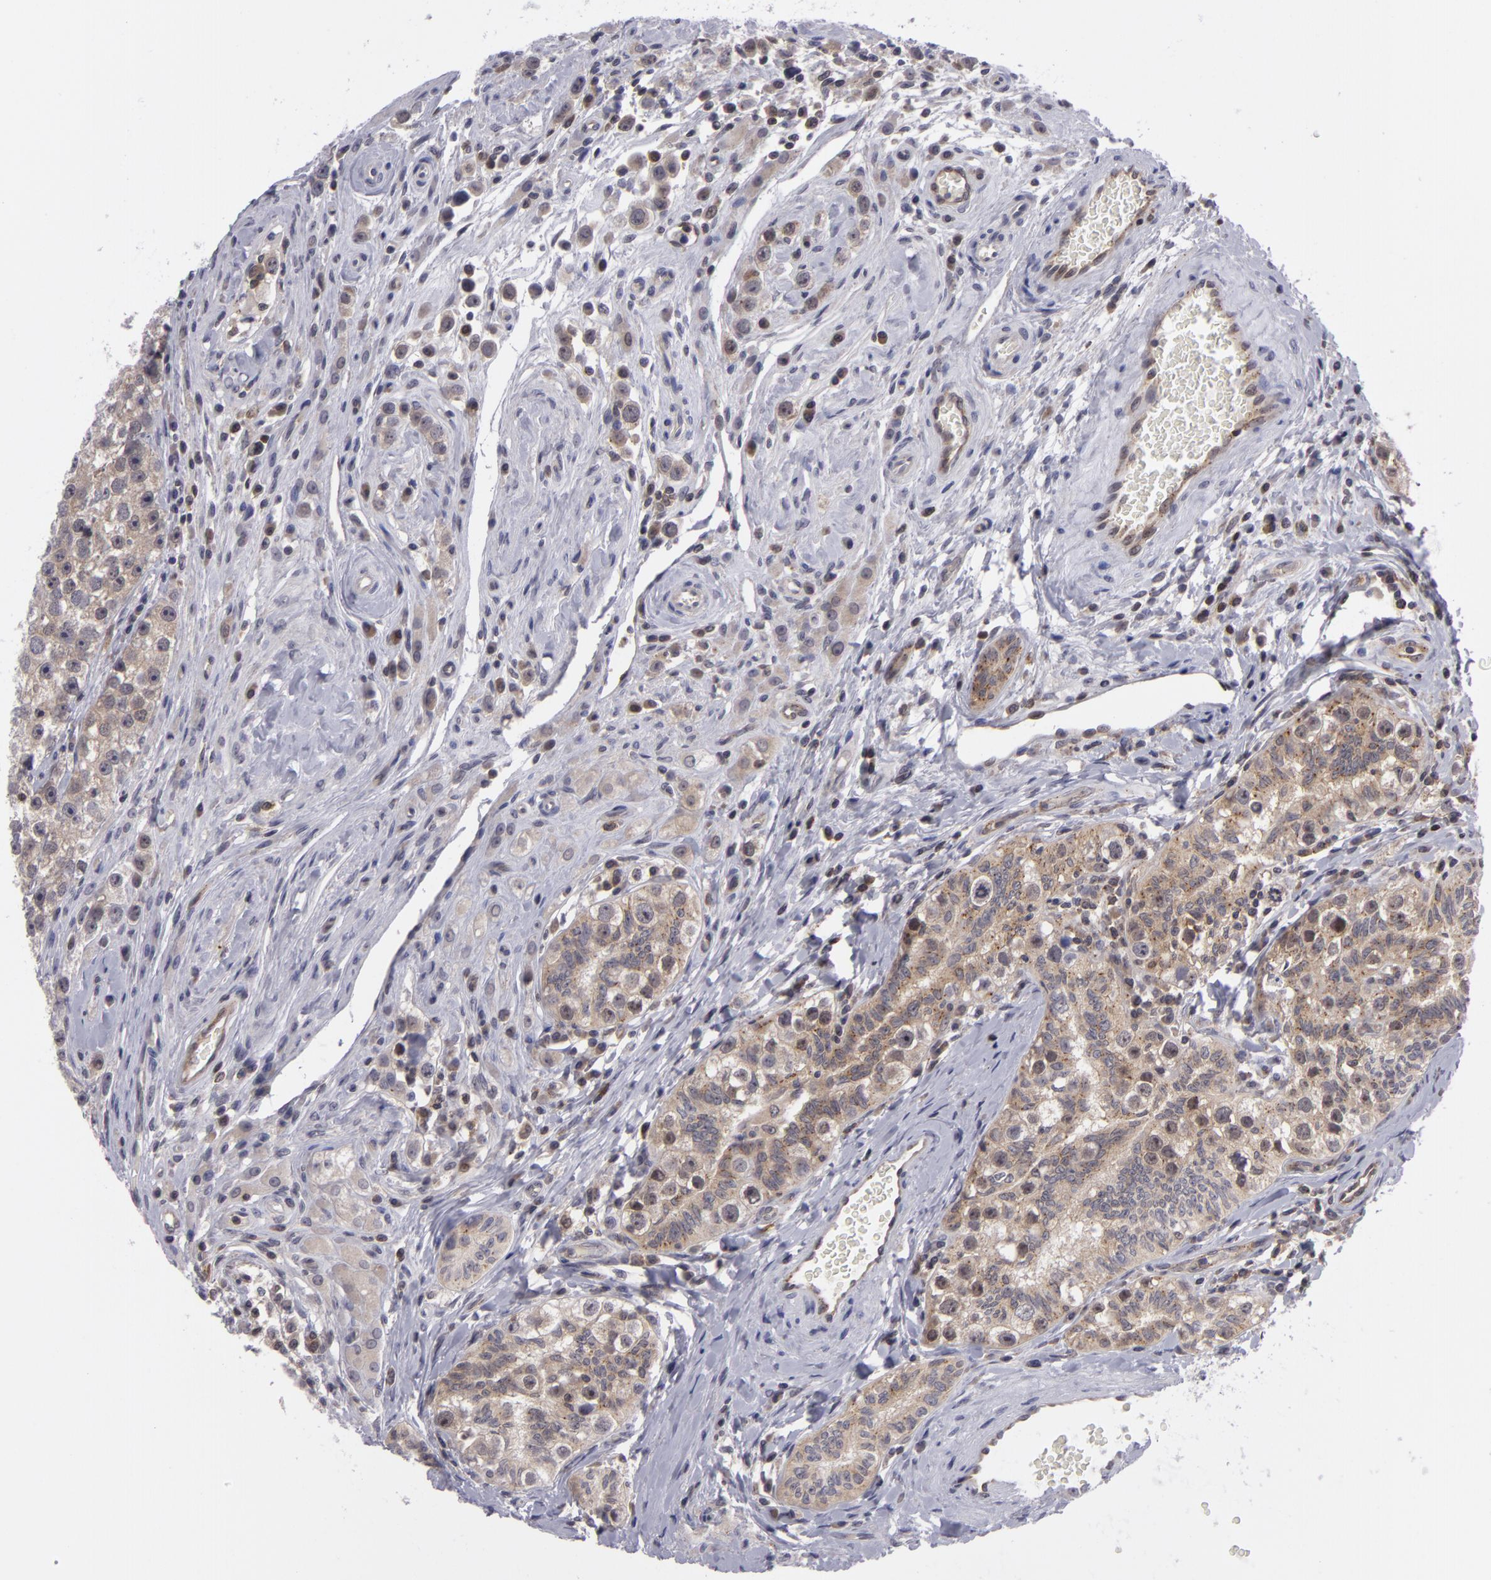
{"staining": {"intensity": "weak", "quantity": "25%-75%", "location": "cytoplasmic/membranous"}, "tissue": "testis cancer", "cell_type": "Tumor cells", "image_type": "cancer", "snomed": [{"axis": "morphology", "description": "Seminoma, NOS"}, {"axis": "topography", "description": "Testis"}], "caption": "This histopathology image displays seminoma (testis) stained with IHC to label a protein in brown. The cytoplasmic/membranous of tumor cells show weak positivity for the protein. Nuclei are counter-stained blue.", "gene": "BCL10", "patient": {"sex": "male", "age": 32}}